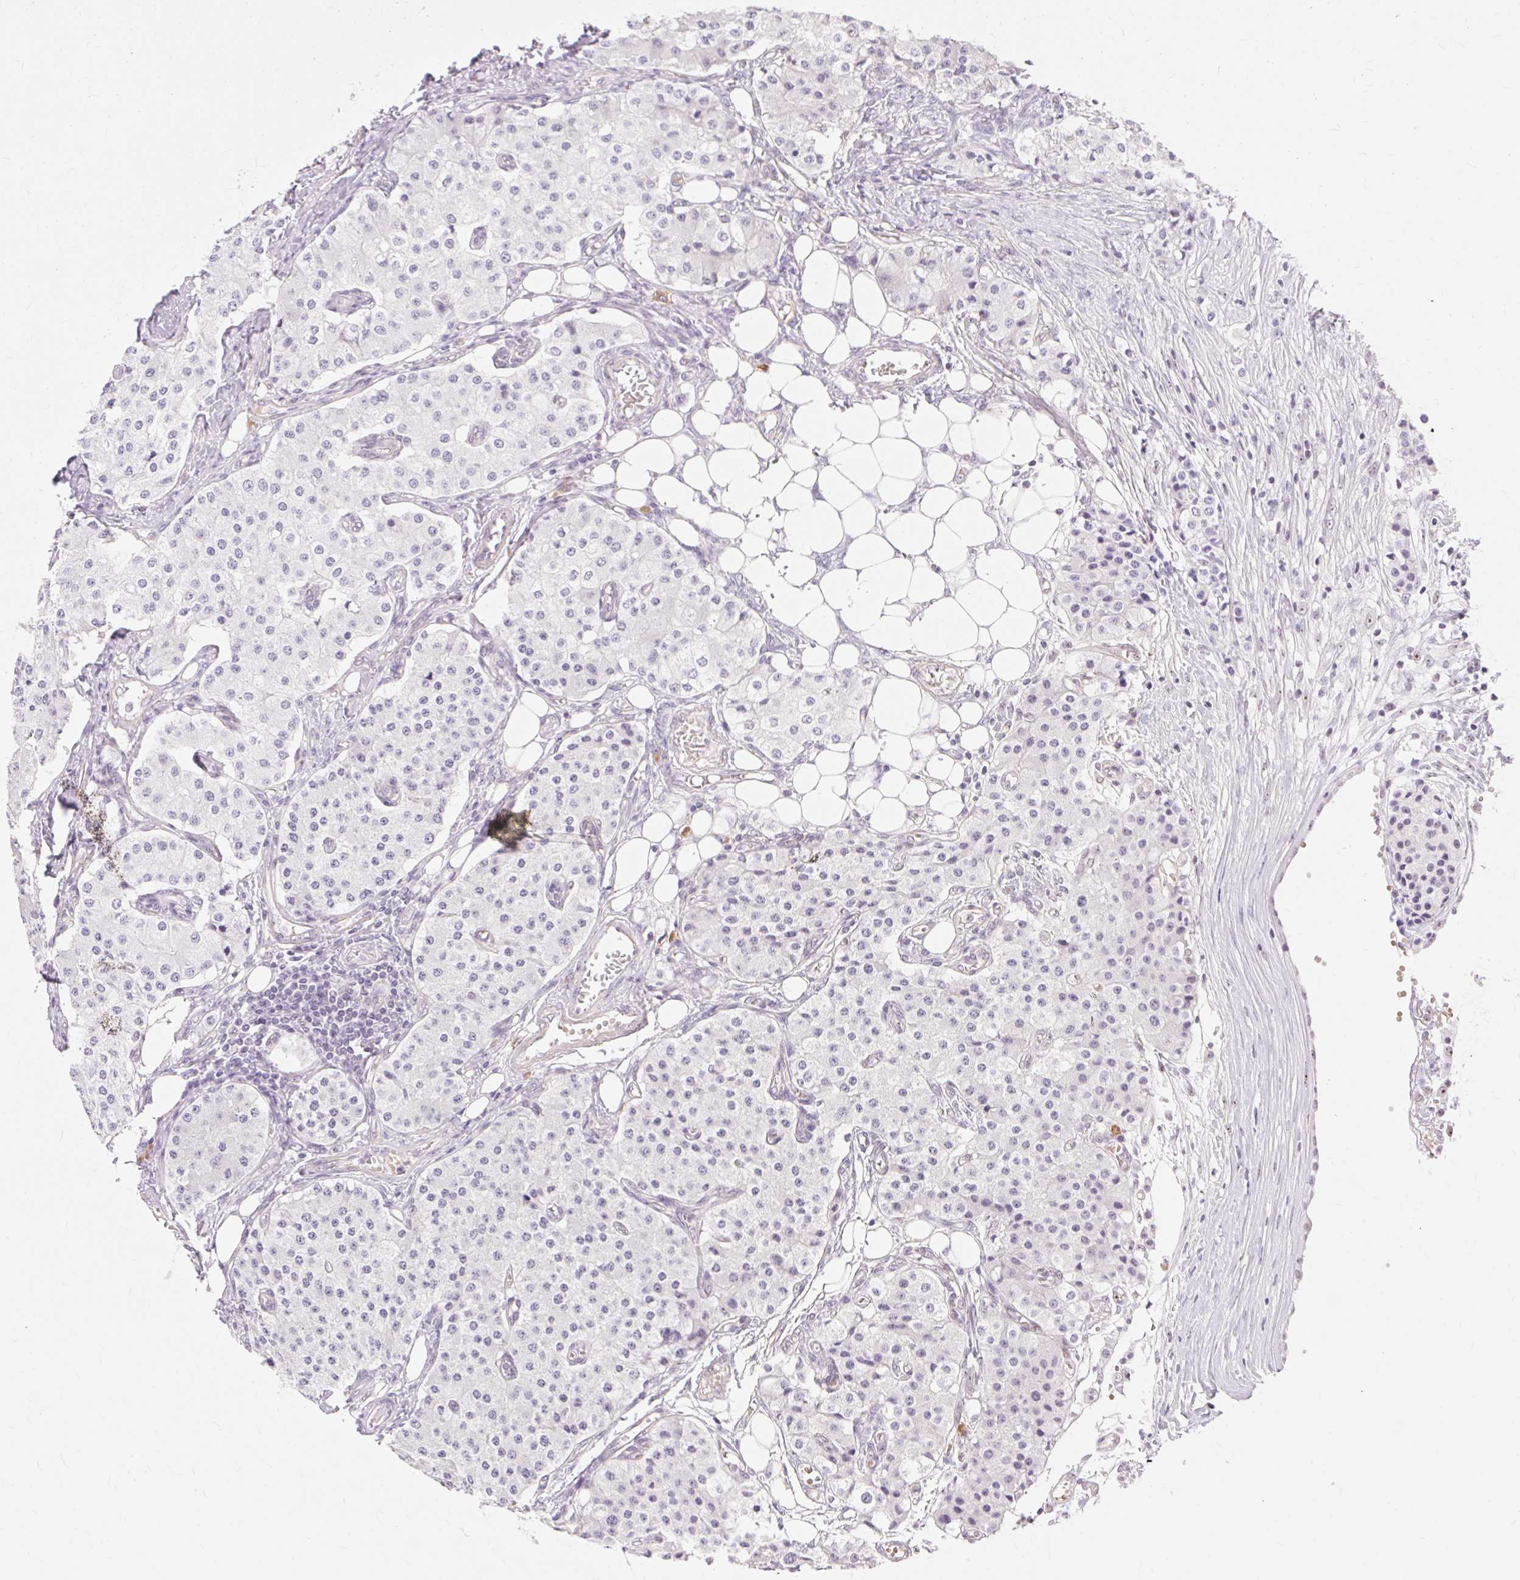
{"staining": {"intensity": "negative", "quantity": "none", "location": "none"}, "tissue": "carcinoid", "cell_type": "Tumor cells", "image_type": "cancer", "snomed": [{"axis": "morphology", "description": "Carcinoid, malignant, NOS"}, {"axis": "topography", "description": "Colon"}], "caption": "IHC image of human carcinoid stained for a protein (brown), which reveals no staining in tumor cells.", "gene": "OBP2A", "patient": {"sex": "female", "age": 52}}